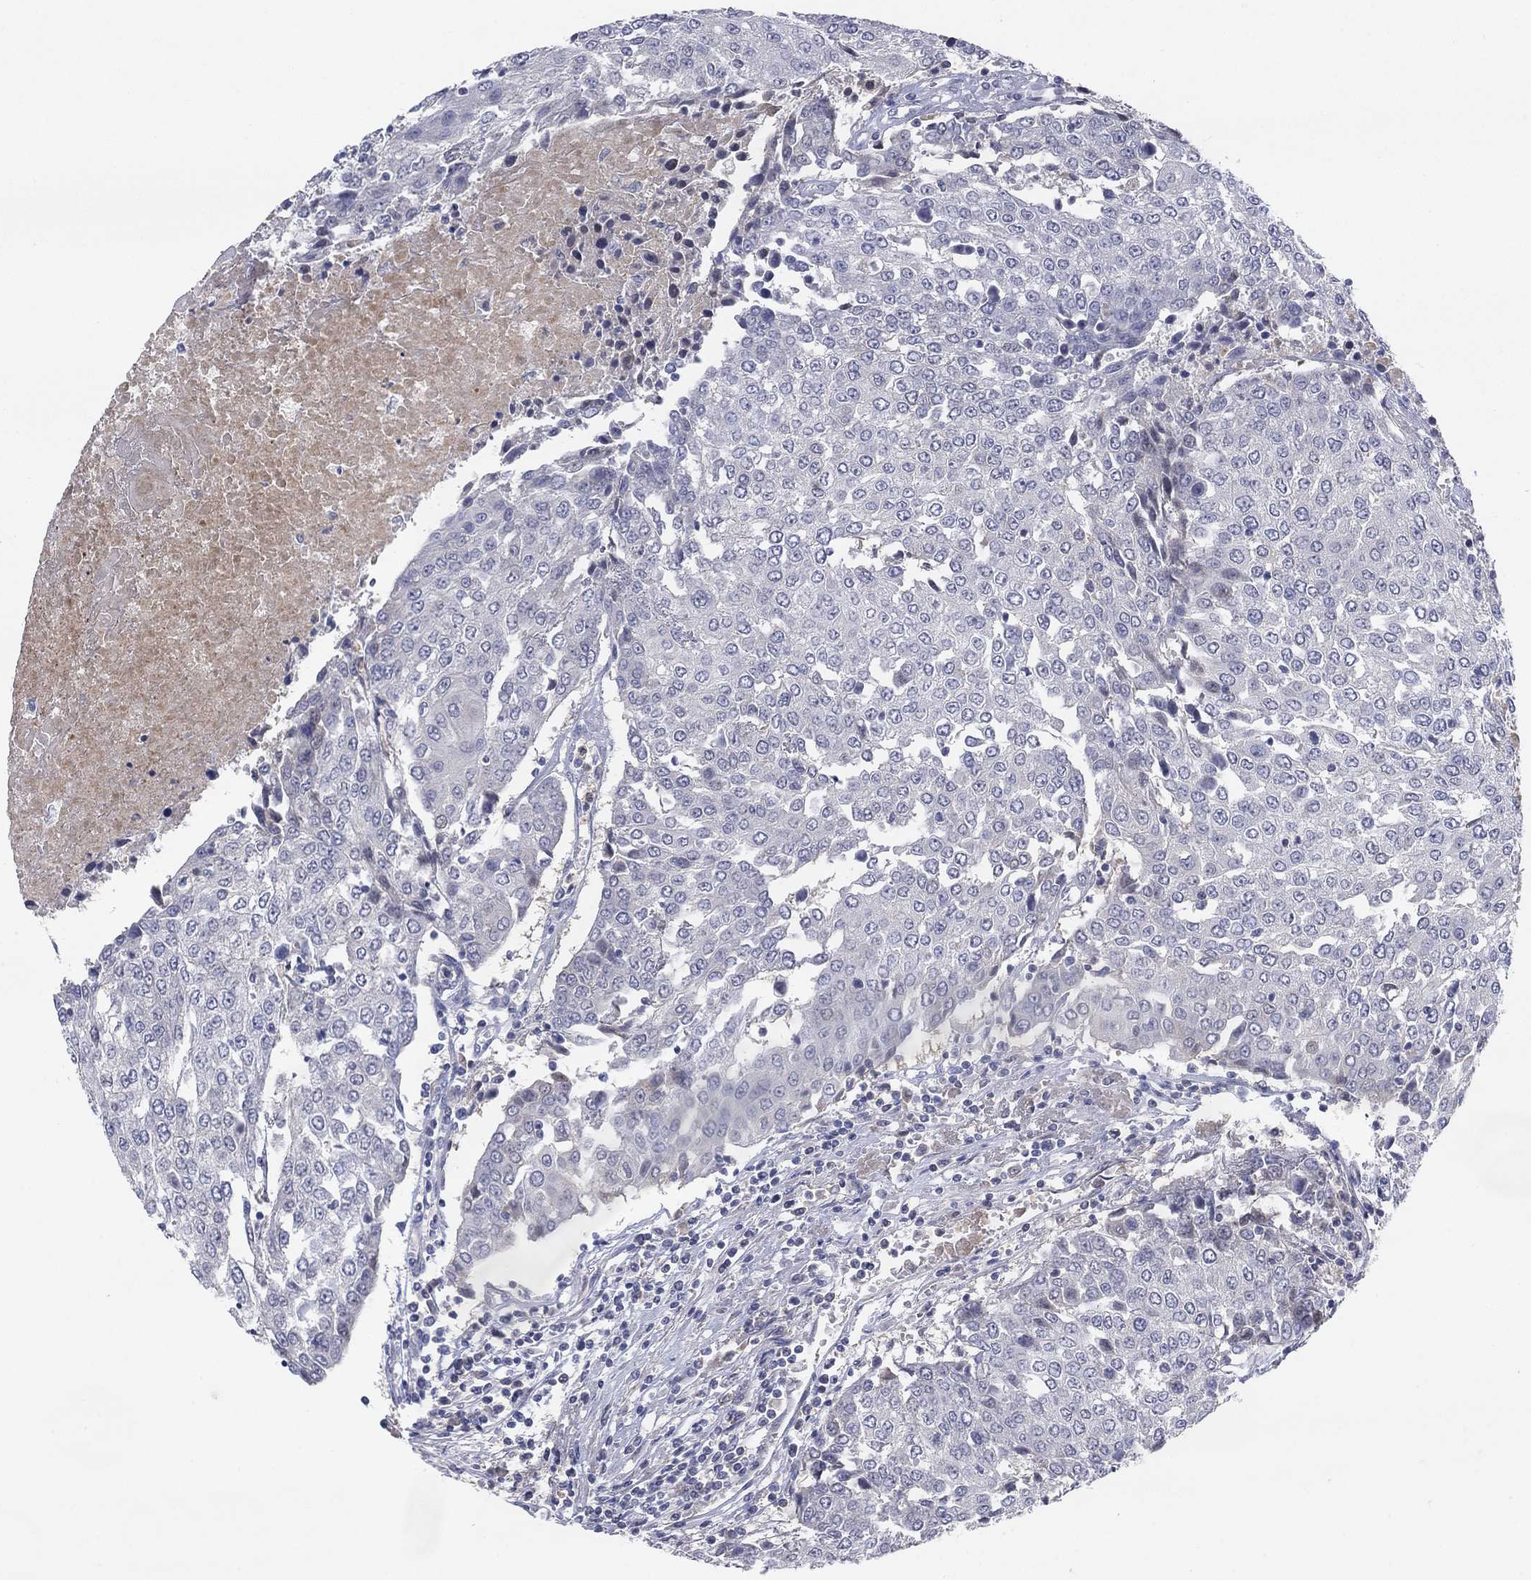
{"staining": {"intensity": "negative", "quantity": "none", "location": "none"}, "tissue": "urothelial cancer", "cell_type": "Tumor cells", "image_type": "cancer", "snomed": [{"axis": "morphology", "description": "Urothelial carcinoma, High grade"}, {"axis": "topography", "description": "Urinary bladder"}], "caption": "High magnification brightfield microscopy of urothelial carcinoma (high-grade) stained with DAB (3,3'-diaminobenzidine) (brown) and counterstained with hematoxylin (blue): tumor cells show no significant staining. (DAB IHC visualized using brightfield microscopy, high magnification).", "gene": "AMN1", "patient": {"sex": "female", "age": 85}}